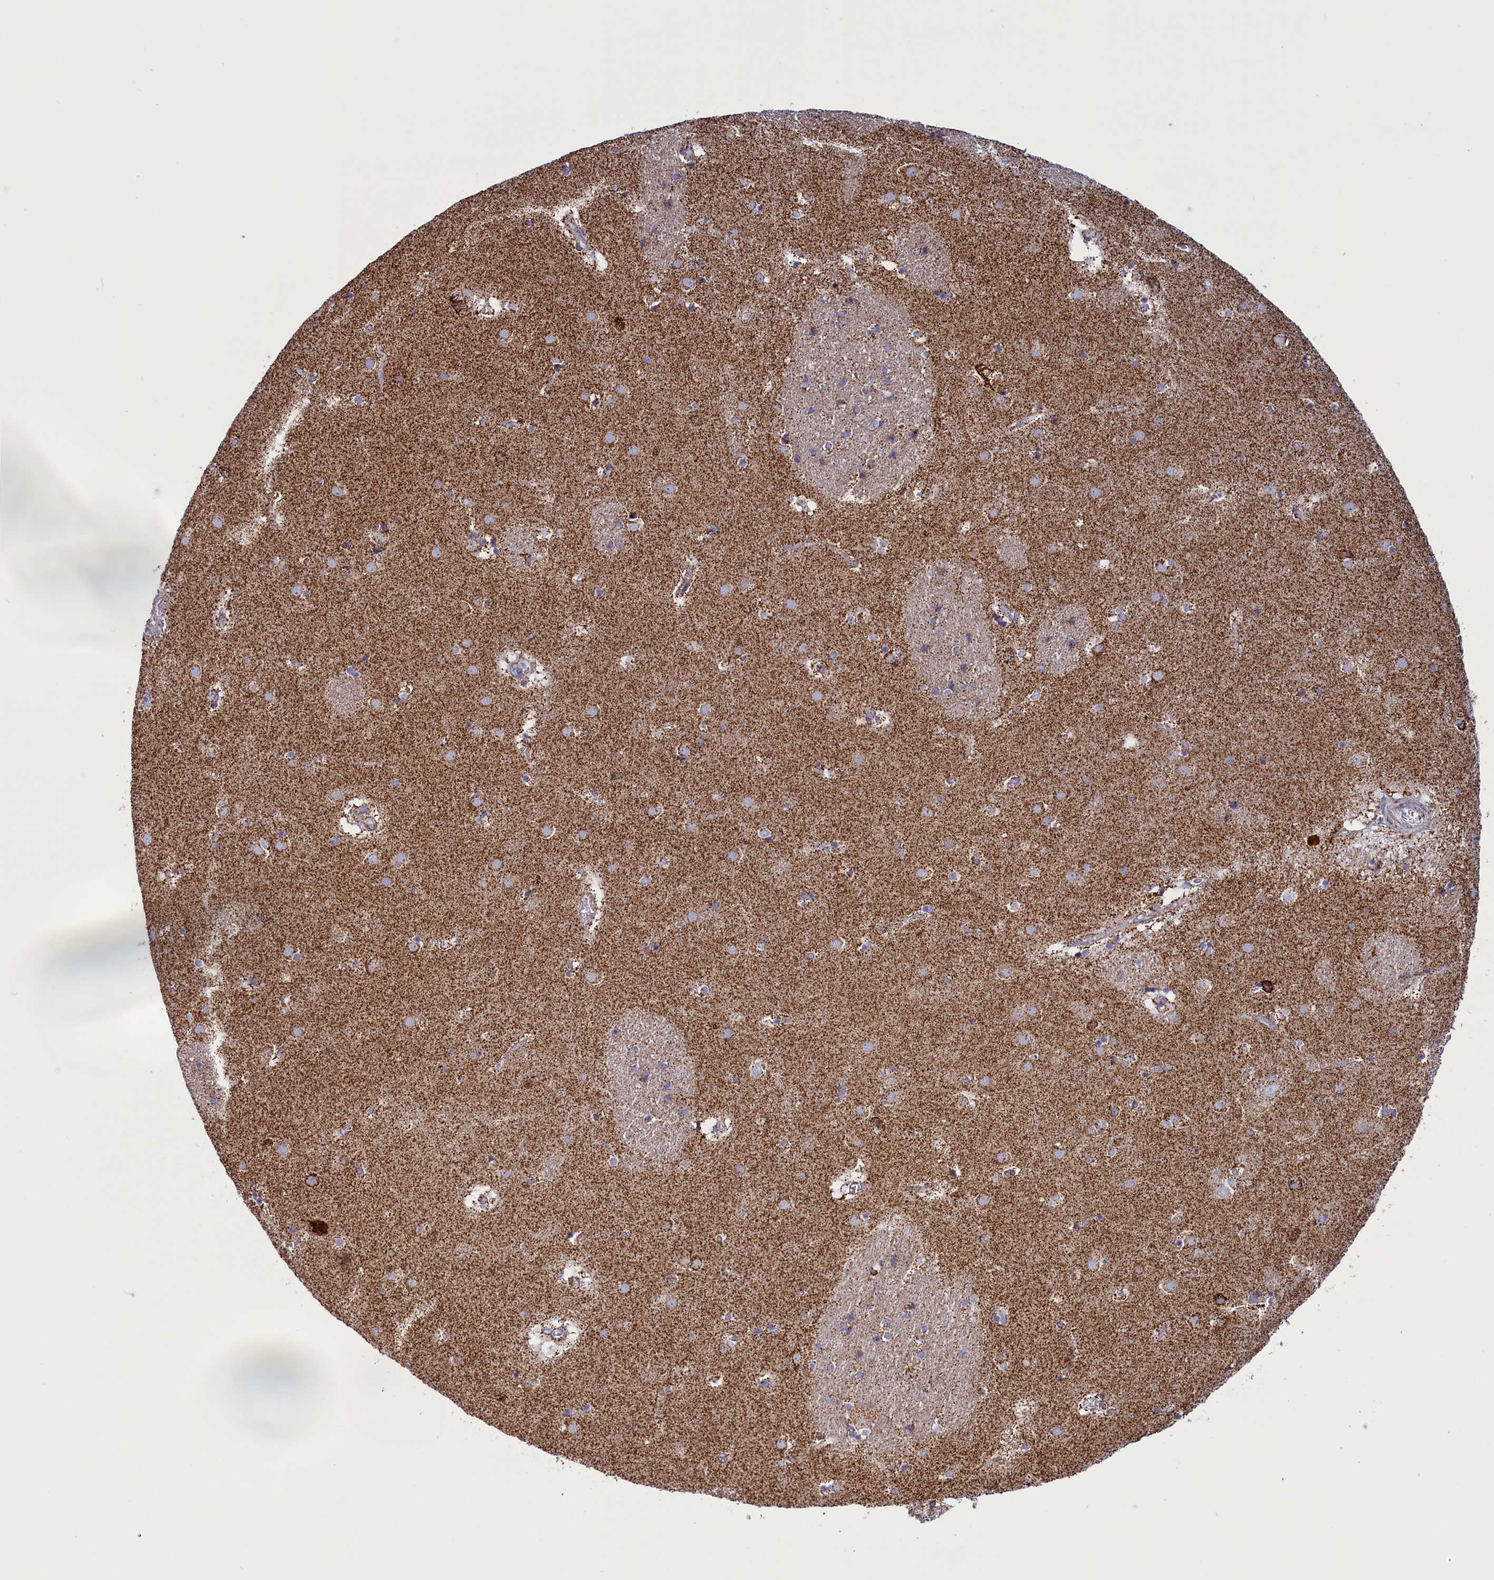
{"staining": {"intensity": "moderate", "quantity": "<25%", "location": "cytoplasmic/membranous"}, "tissue": "caudate", "cell_type": "Glial cells", "image_type": "normal", "snomed": [{"axis": "morphology", "description": "Normal tissue, NOS"}, {"axis": "topography", "description": "Lateral ventricle wall"}], "caption": "The image exhibits staining of unremarkable caudate, revealing moderate cytoplasmic/membranous protein staining (brown color) within glial cells.", "gene": "ISOC2", "patient": {"sex": "male", "age": 70}}